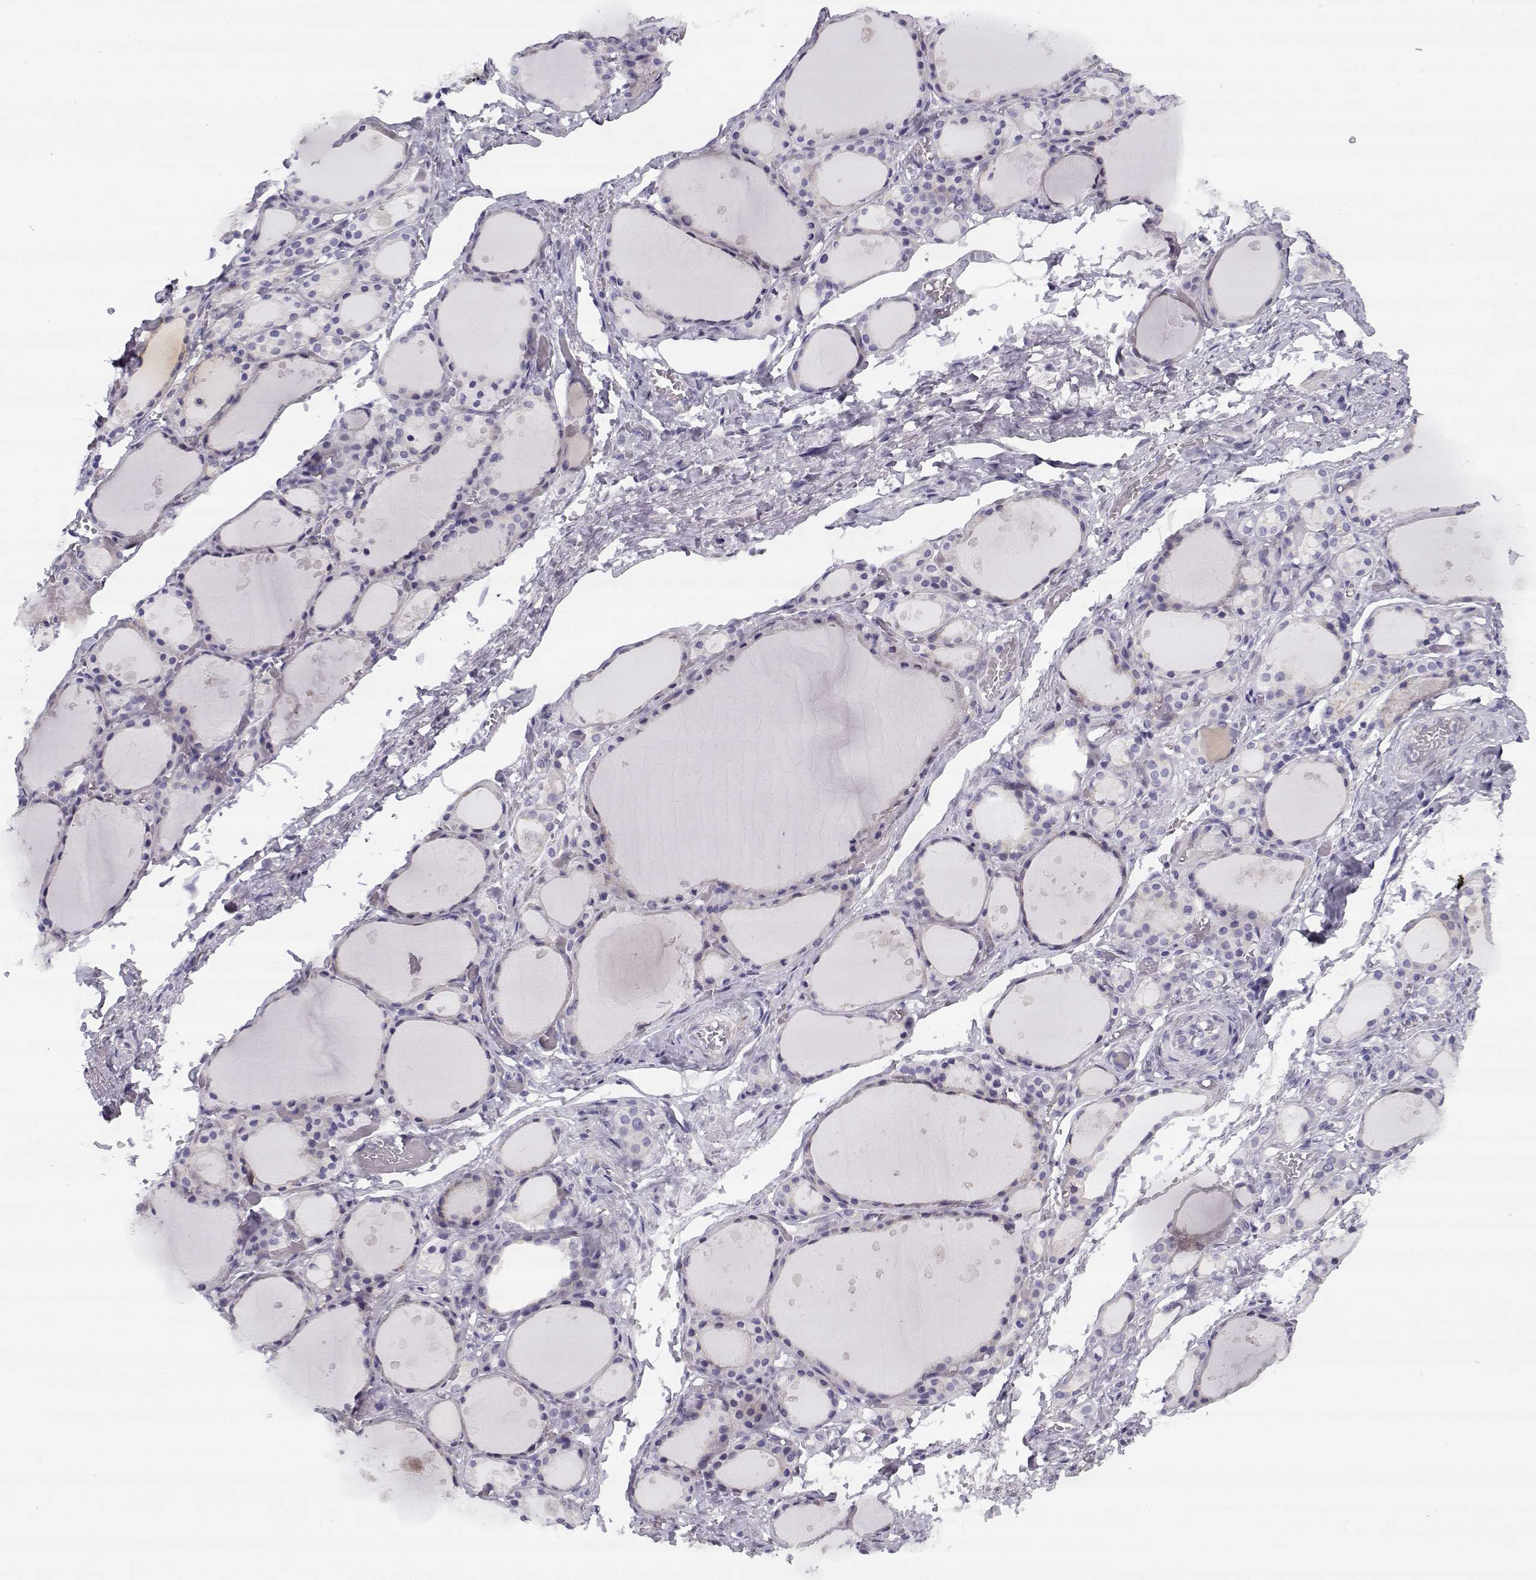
{"staining": {"intensity": "negative", "quantity": "none", "location": "none"}, "tissue": "thyroid gland", "cell_type": "Glandular cells", "image_type": "normal", "snomed": [{"axis": "morphology", "description": "Normal tissue, NOS"}, {"axis": "topography", "description": "Thyroid gland"}], "caption": "Glandular cells are negative for brown protein staining in normal thyroid gland. (Stains: DAB immunohistochemistry (IHC) with hematoxylin counter stain, Microscopy: brightfield microscopy at high magnification).", "gene": "CREB3L3", "patient": {"sex": "male", "age": 68}}